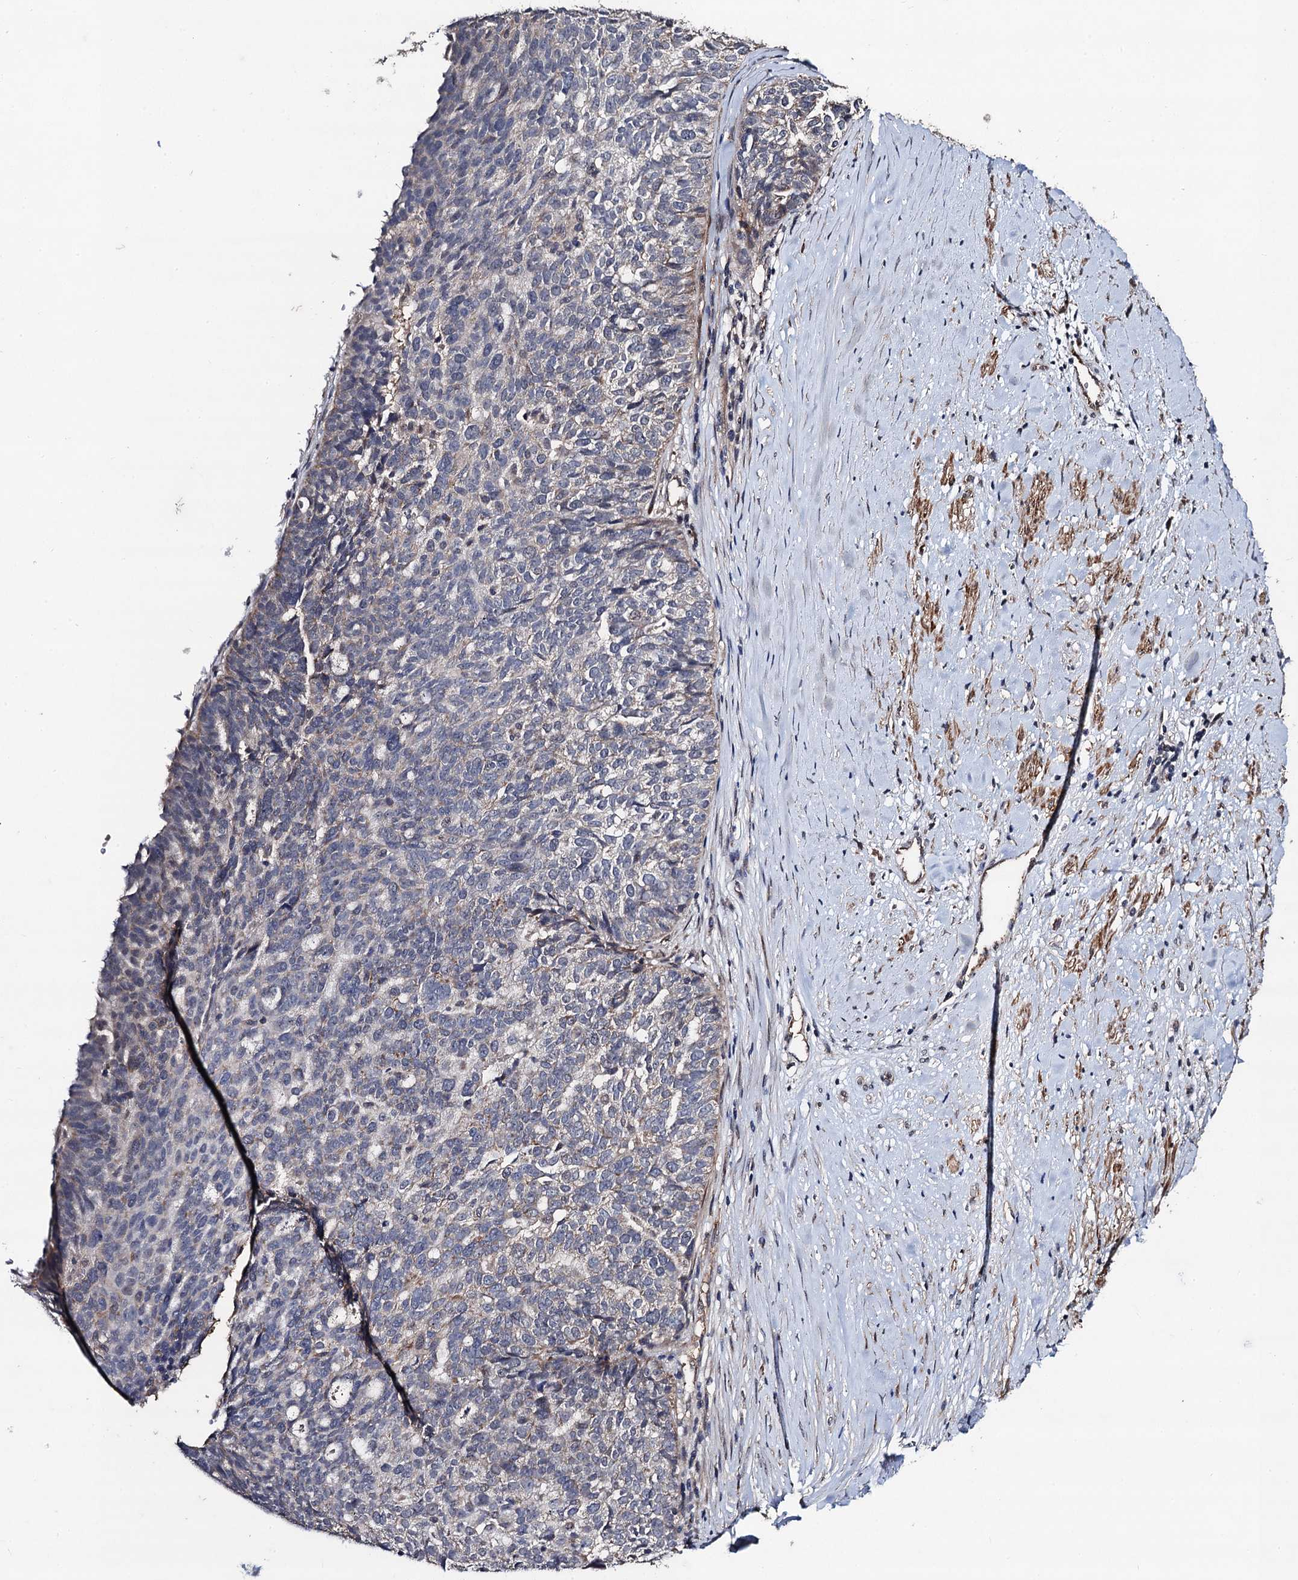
{"staining": {"intensity": "weak", "quantity": "<25%", "location": "cytoplasmic/membranous"}, "tissue": "ovarian cancer", "cell_type": "Tumor cells", "image_type": "cancer", "snomed": [{"axis": "morphology", "description": "Cystadenocarcinoma, serous, NOS"}, {"axis": "topography", "description": "Ovary"}], "caption": "The immunohistochemistry (IHC) histopathology image has no significant expression in tumor cells of ovarian serous cystadenocarcinoma tissue.", "gene": "PPTC7", "patient": {"sex": "female", "age": 59}}